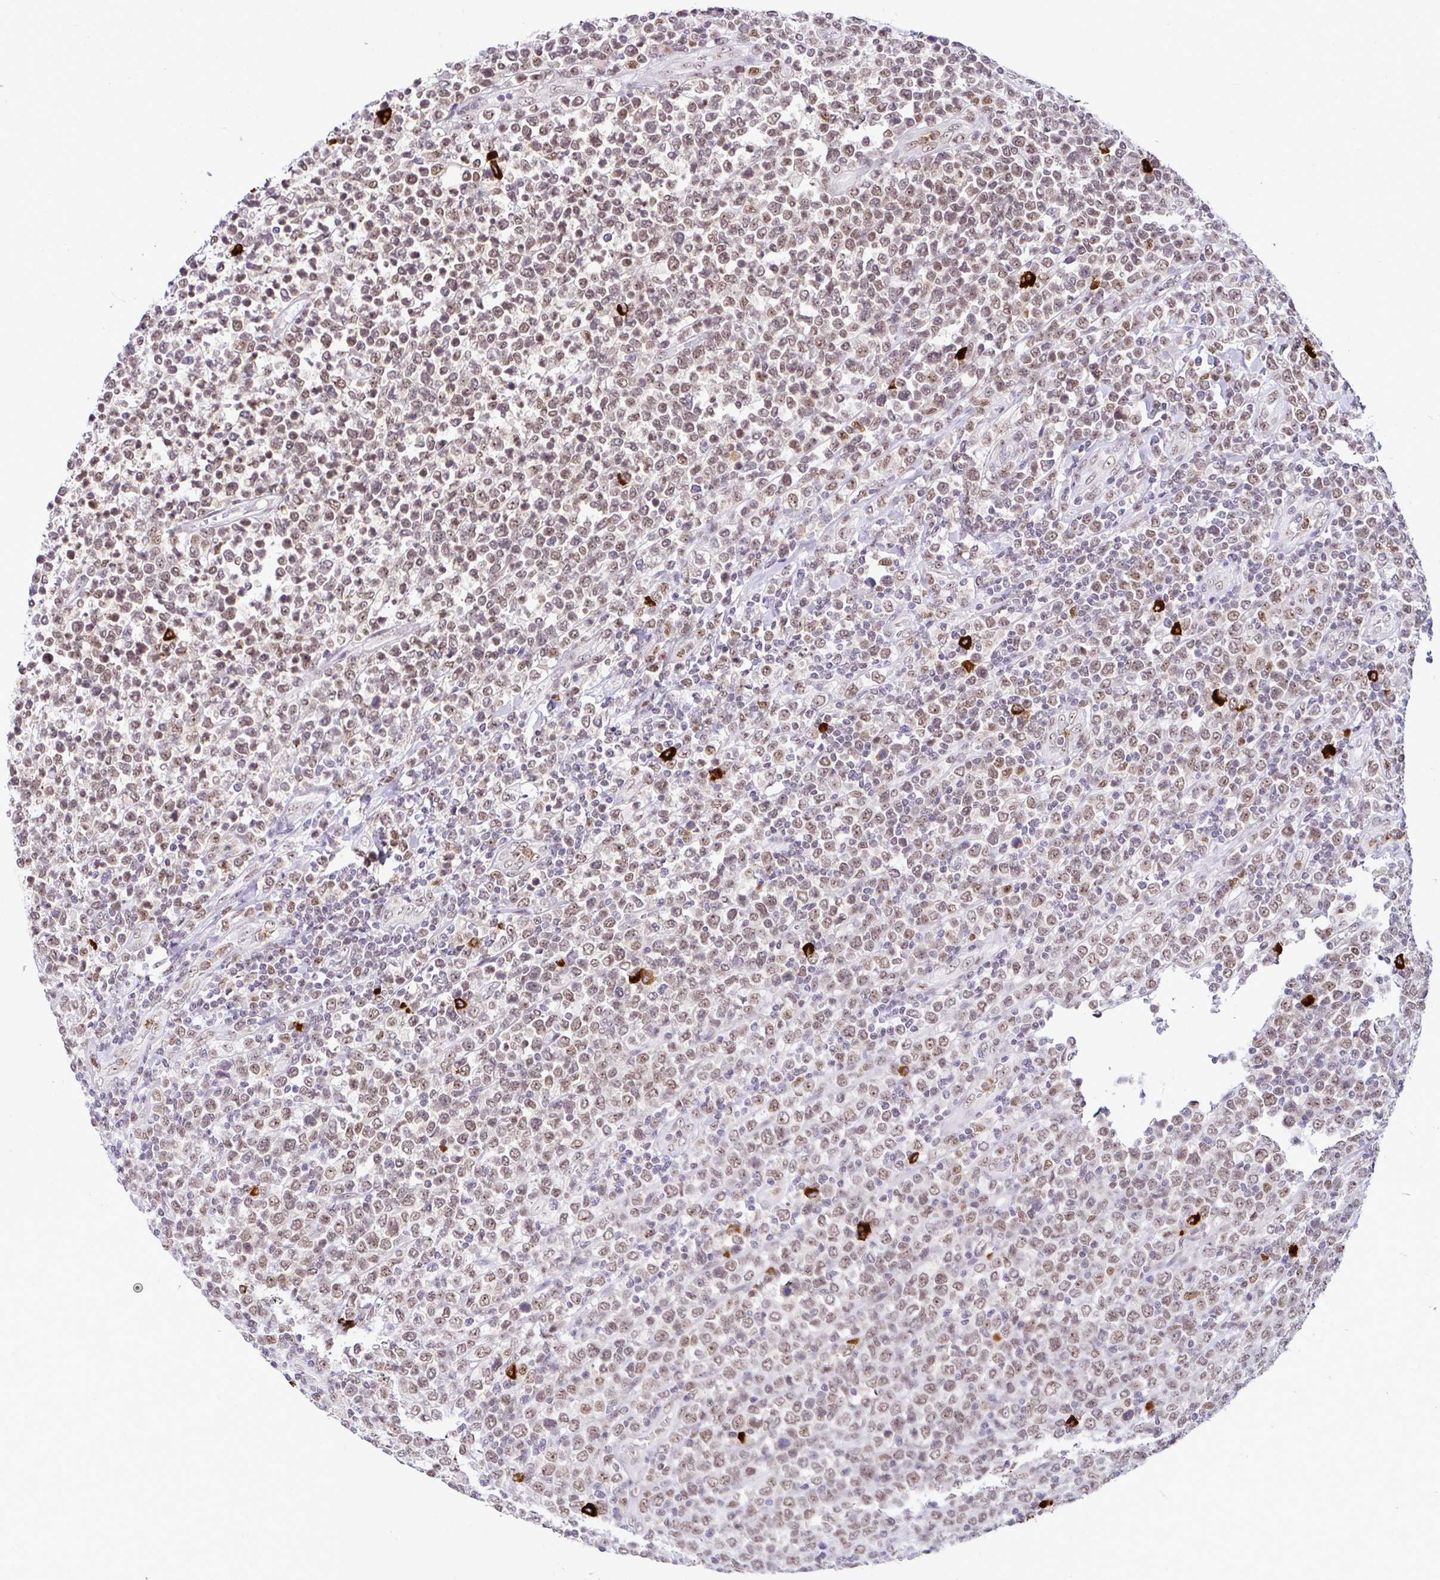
{"staining": {"intensity": "moderate", "quantity": ">75%", "location": "nuclear"}, "tissue": "lymphoma", "cell_type": "Tumor cells", "image_type": "cancer", "snomed": [{"axis": "morphology", "description": "Malignant lymphoma, non-Hodgkin's type, High grade"}, {"axis": "topography", "description": "Soft tissue"}], "caption": "Immunohistochemistry (DAB (3,3'-diaminobenzidine)) staining of human lymphoma demonstrates moderate nuclear protein staining in approximately >75% of tumor cells.", "gene": "PTPN2", "patient": {"sex": "female", "age": 56}}